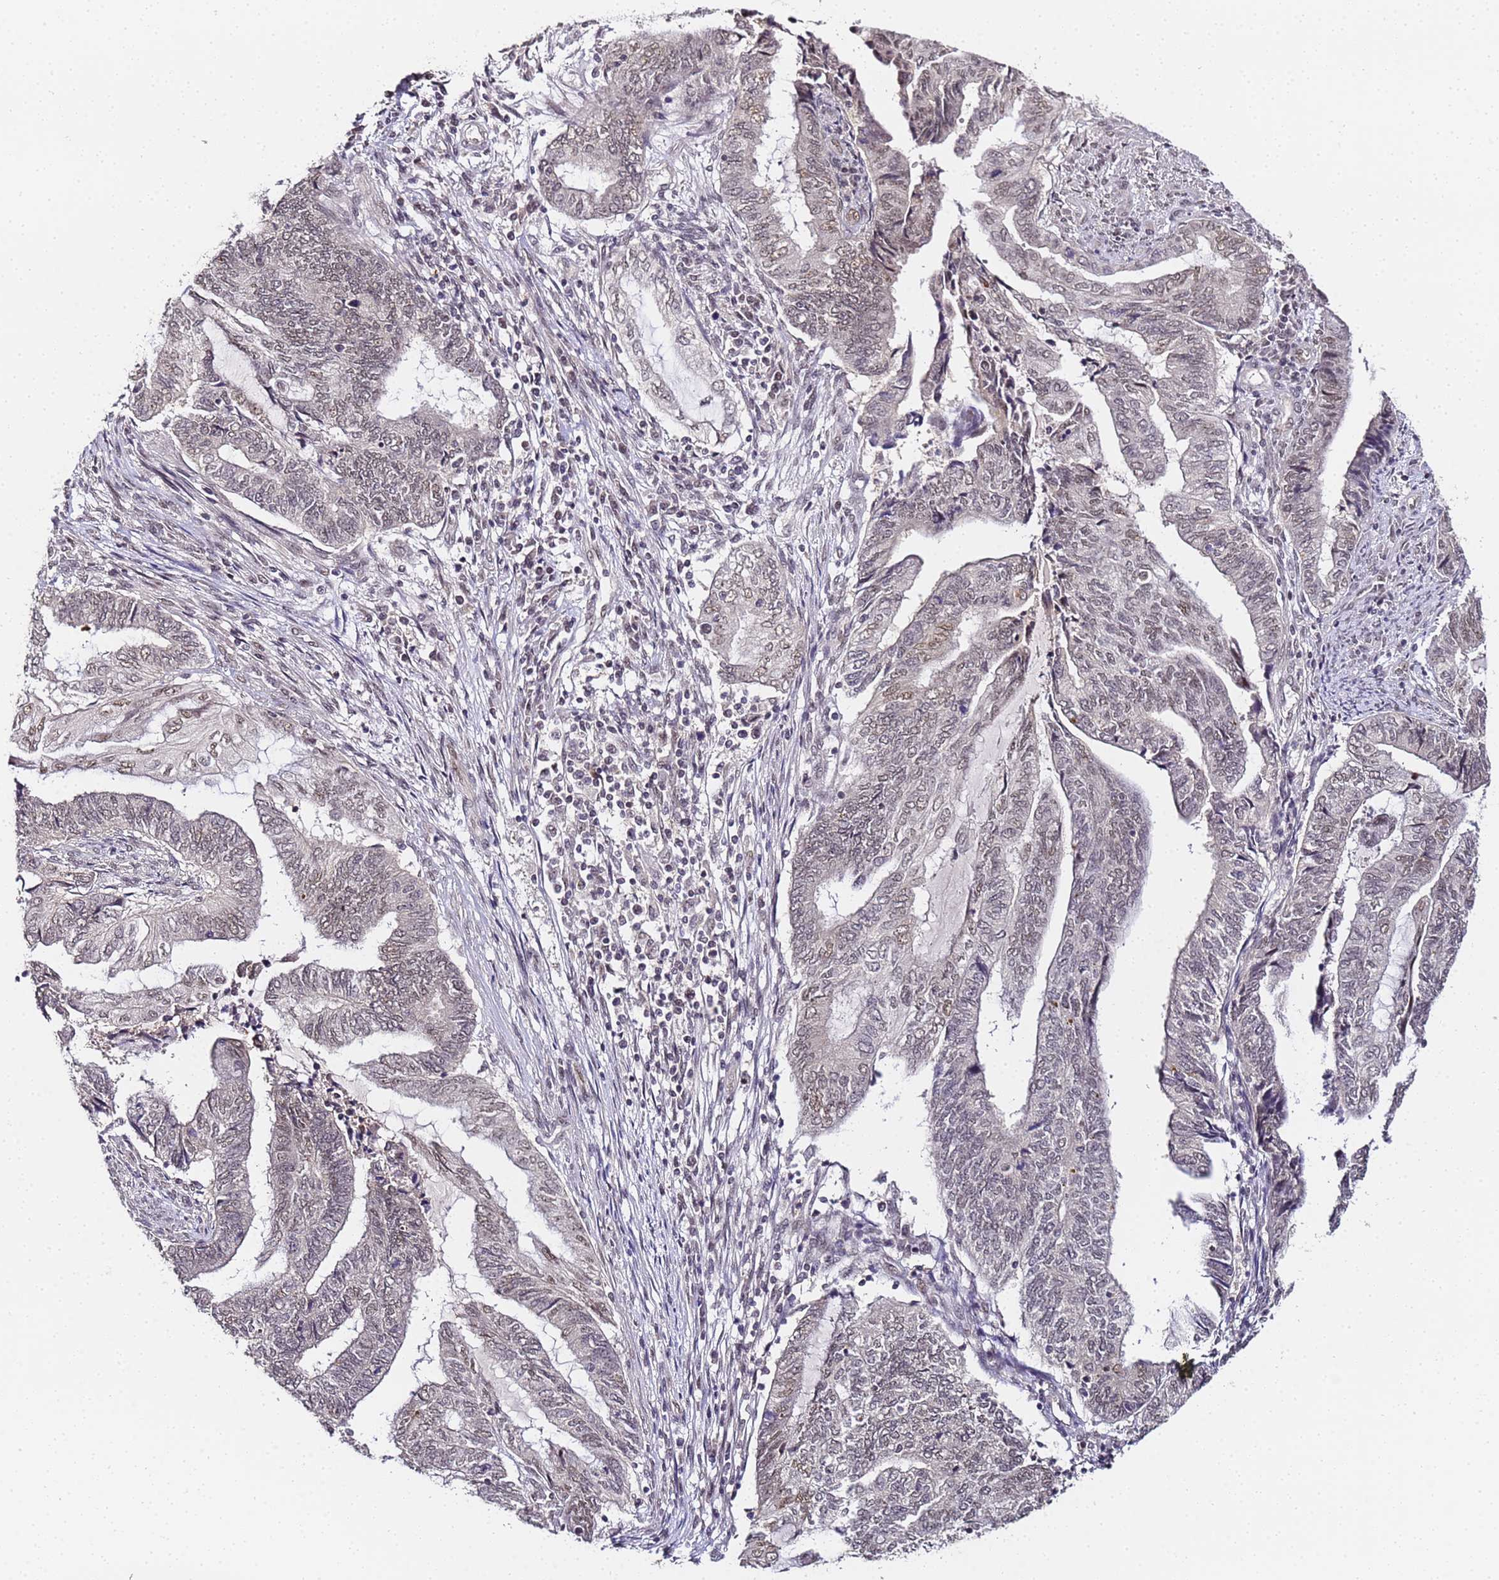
{"staining": {"intensity": "weak", "quantity": "25%-75%", "location": "nuclear"}, "tissue": "endometrial cancer", "cell_type": "Tumor cells", "image_type": "cancer", "snomed": [{"axis": "morphology", "description": "Adenocarcinoma, NOS"}, {"axis": "topography", "description": "Uterus"}, {"axis": "topography", "description": "Endometrium"}], "caption": "Immunohistochemistry histopathology image of adenocarcinoma (endometrial) stained for a protein (brown), which exhibits low levels of weak nuclear positivity in about 25%-75% of tumor cells.", "gene": "LSM3", "patient": {"sex": "female", "age": 70}}